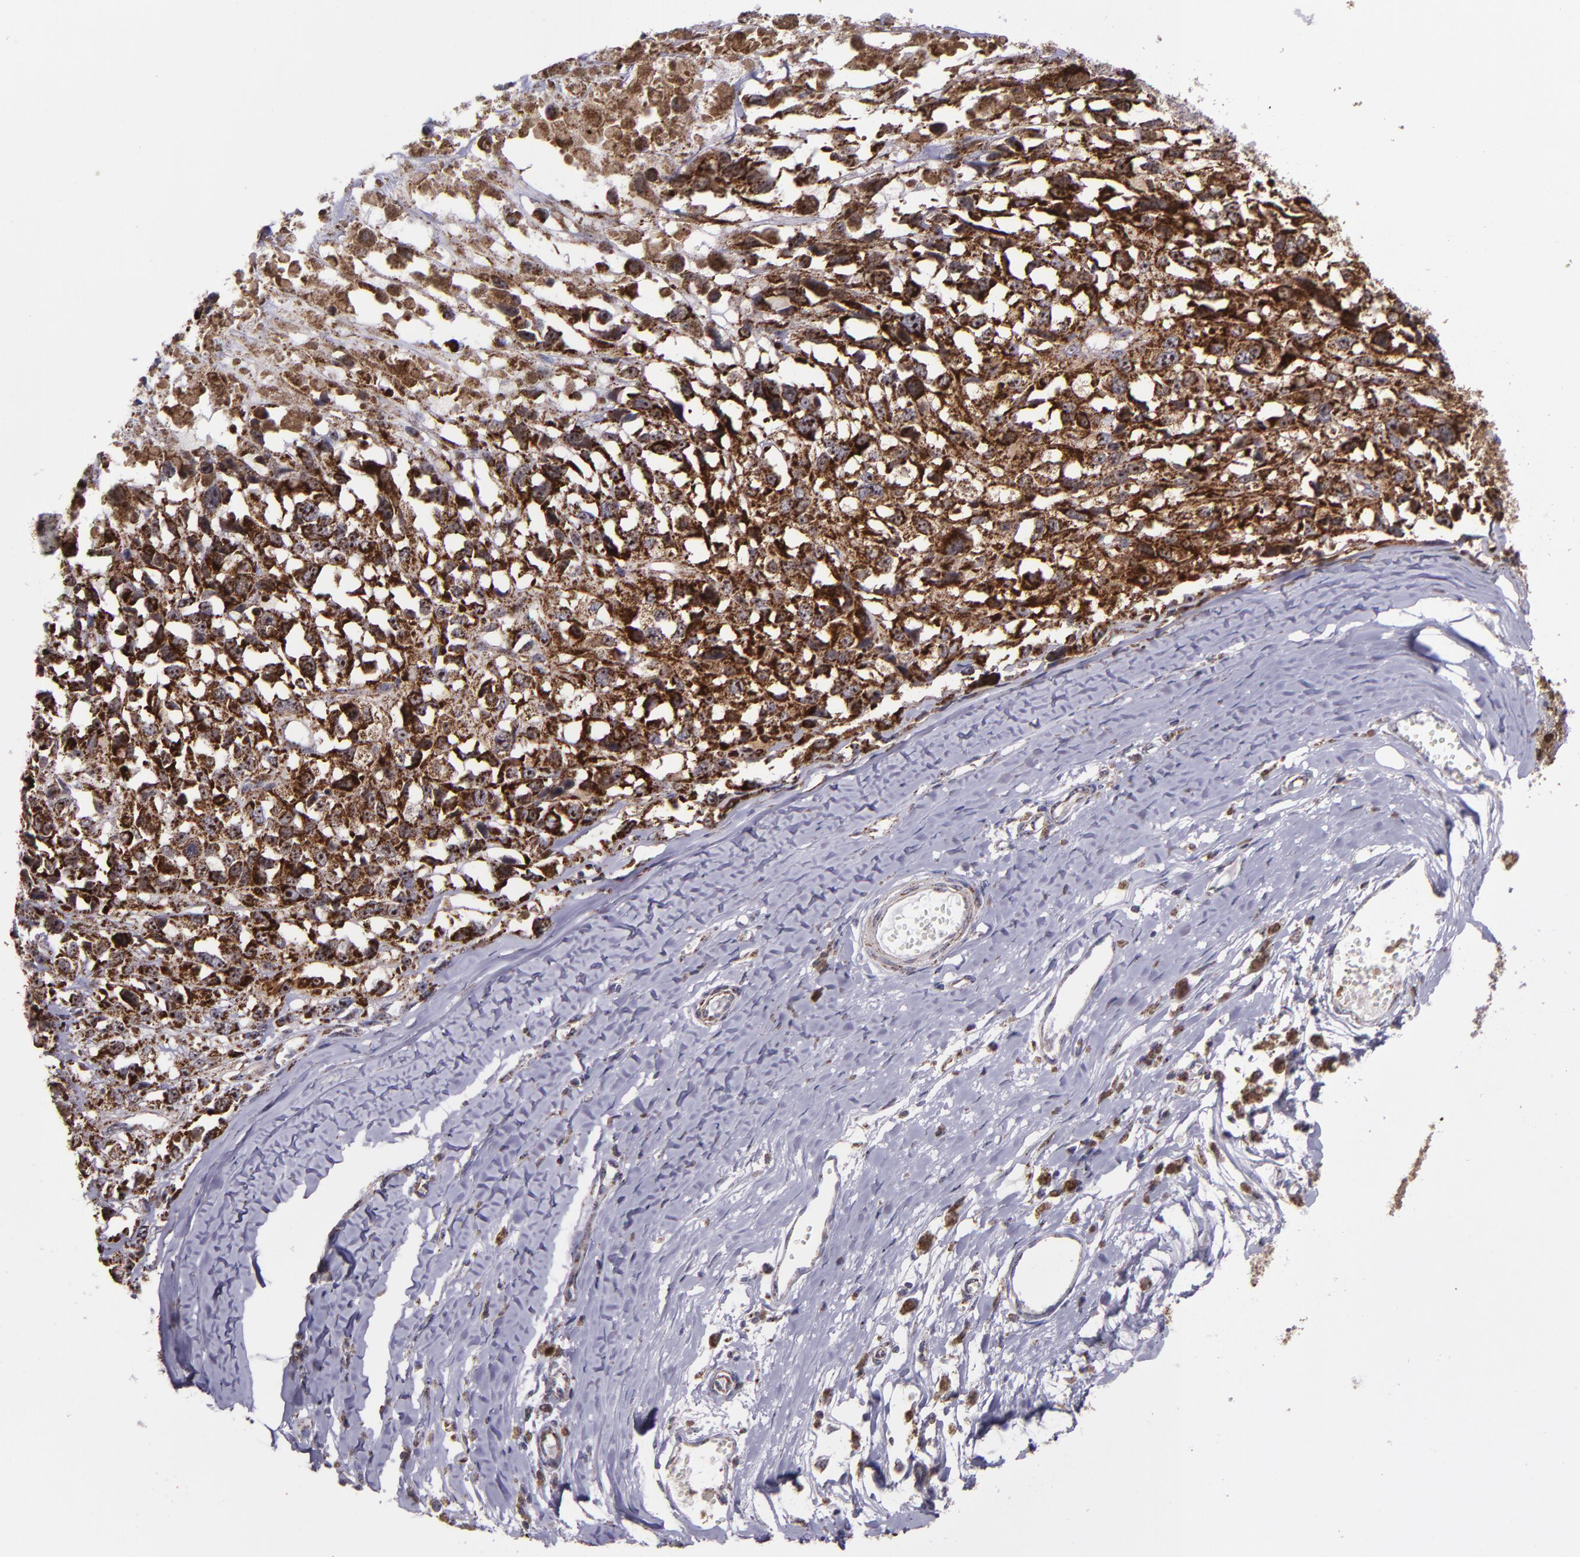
{"staining": {"intensity": "strong", "quantity": ">75%", "location": "cytoplasmic/membranous,nuclear"}, "tissue": "melanoma", "cell_type": "Tumor cells", "image_type": "cancer", "snomed": [{"axis": "morphology", "description": "Malignant melanoma, Metastatic site"}, {"axis": "topography", "description": "Lymph node"}], "caption": "A histopathology image showing strong cytoplasmic/membranous and nuclear positivity in about >75% of tumor cells in malignant melanoma (metastatic site), as visualized by brown immunohistochemical staining.", "gene": "LONP1", "patient": {"sex": "male", "age": 59}}